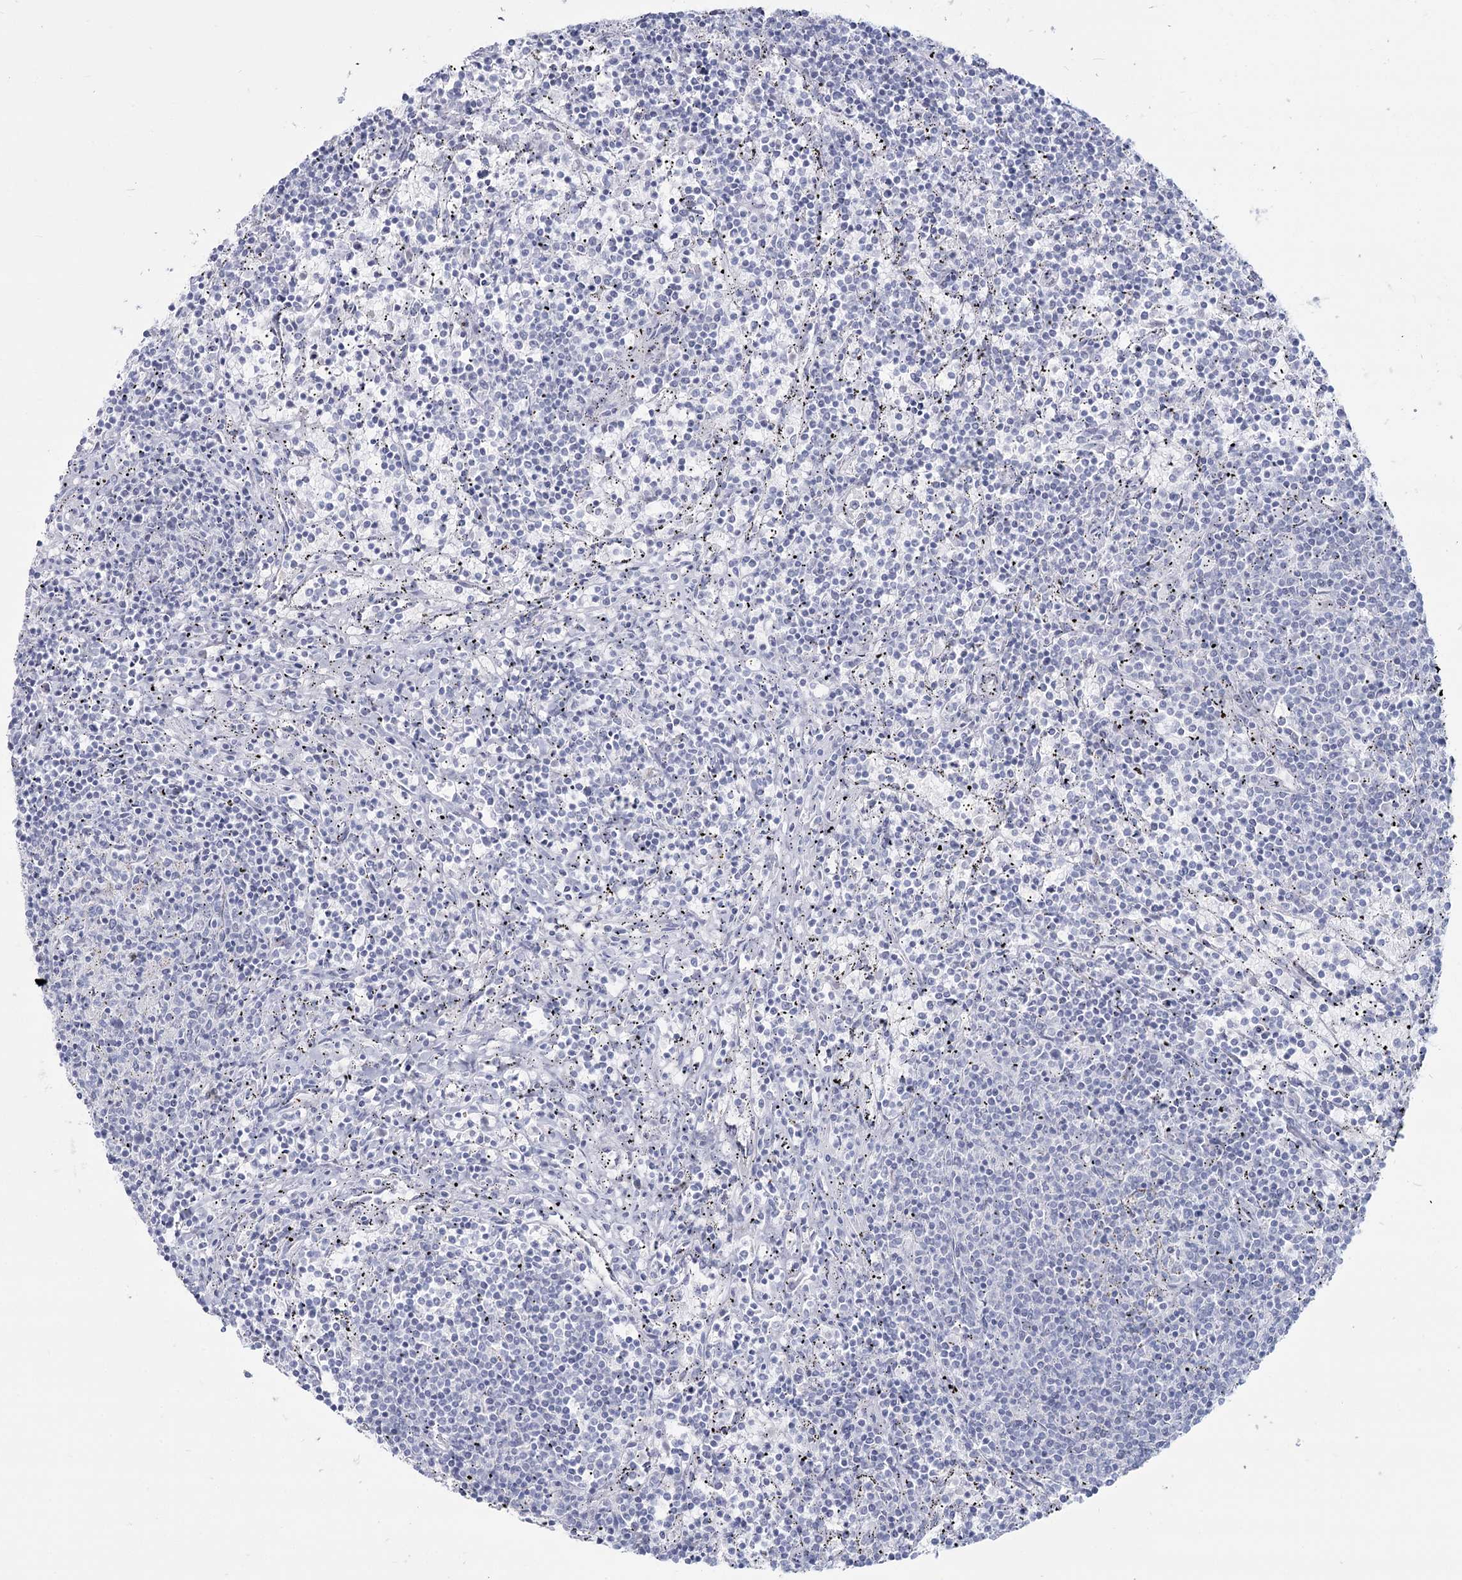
{"staining": {"intensity": "negative", "quantity": "none", "location": "none"}, "tissue": "lymphoma", "cell_type": "Tumor cells", "image_type": "cancer", "snomed": [{"axis": "morphology", "description": "Malignant lymphoma, non-Hodgkin's type, Low grade"}, {"axis": "topography", "description": "Spleen"}], "caption": "Tumor cells show no significant protein expression in lymphoma. (Immunohistochemistry, brightfield microscopy, high magnification).", "gene": "SLC6A19", "patient": {"sex": "female", "age": 50}}